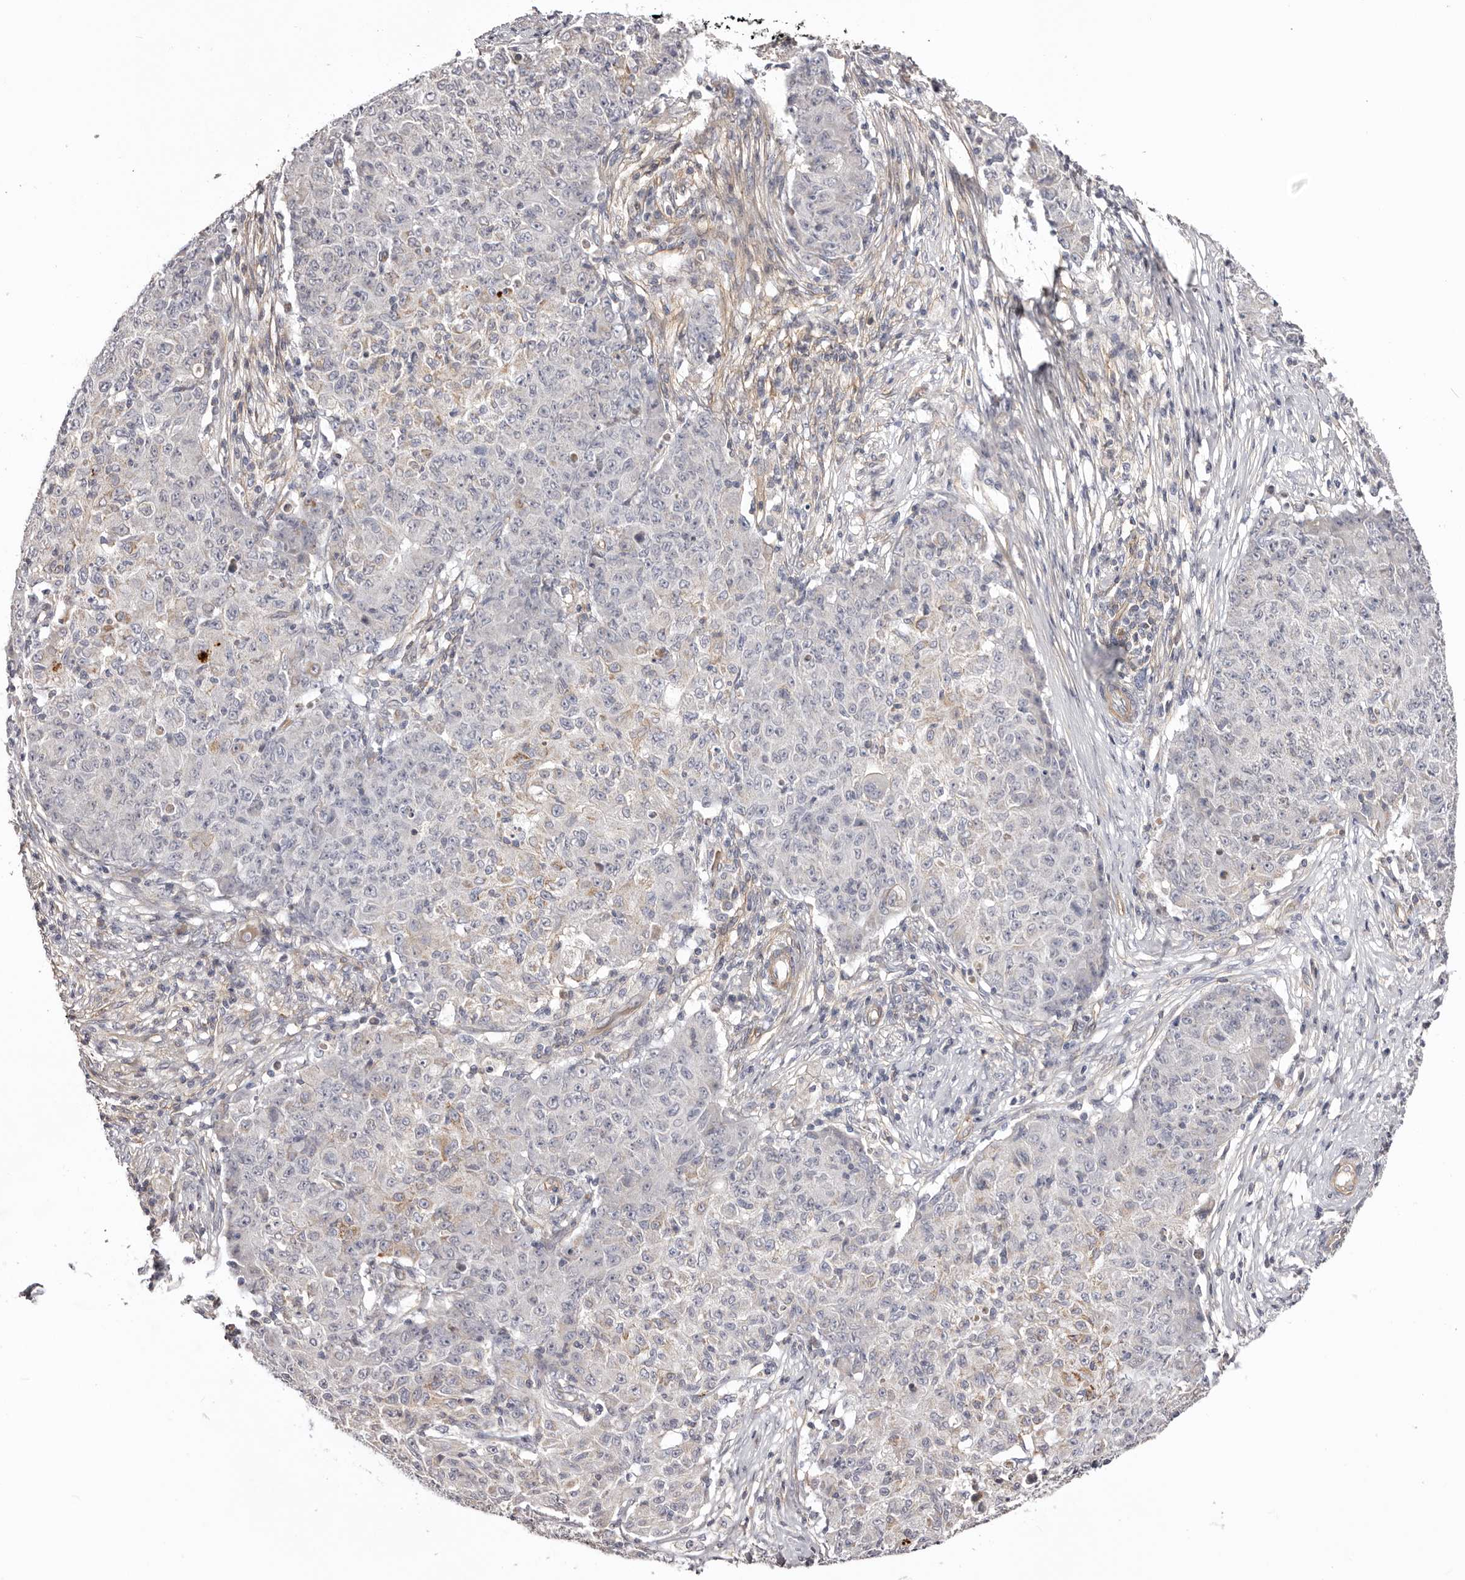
{"staining": {"intensity": "negative", "quantity": "none", "location": "none"}, "tissue": "ovarian cancer", "cell_type": "Tumor cells", "image_type": "cancer", "snomed": [{"axis": "morphology", "description": "Carcinoma, endometroid"}, {"axis": "topography", "description": "Ovary"}], "caption": "Immunohistochemistry (IHC) of human ovarian cancer displays no positivity in tumor cells.", "gene": "DMRT2", "patient": {"sex": "female", "age": 42}}